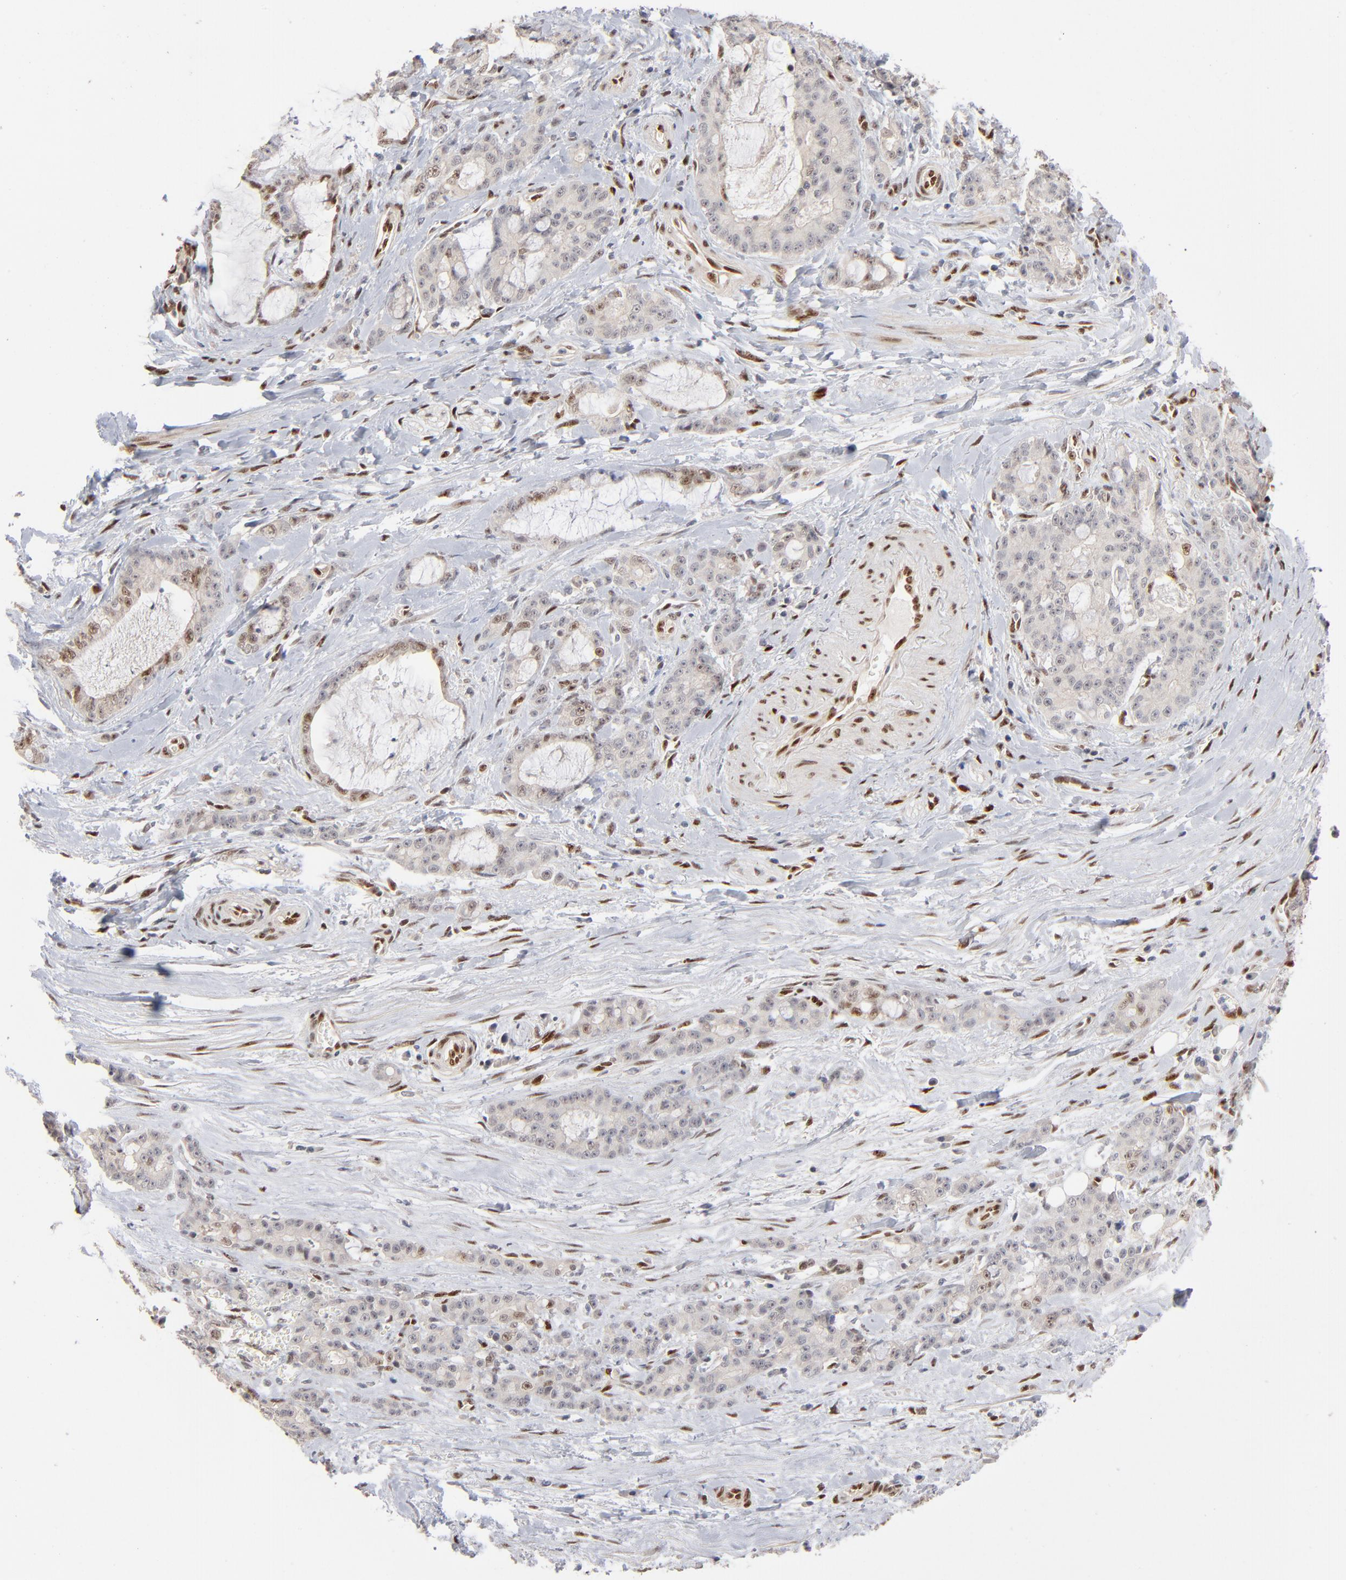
{"staining": {"intensity": "weak", "quantity": "<25%", "location": "nuclear"}, "tissue": "pancreatic cancer", "cell_type": "Tumor cells", "image_type": "cancer", "snomed": [{"axis": "morphology", "description": "Adenocarcinoma, NOS"}, {"axis": "topography", "description": "Pancreas"}], "caption": "IHC of human adenocarcinoma (pancreatic) reveals no staining in tumor cells.", "gene": "NFIB", "patient": {"sex": "female", "age": 73}}